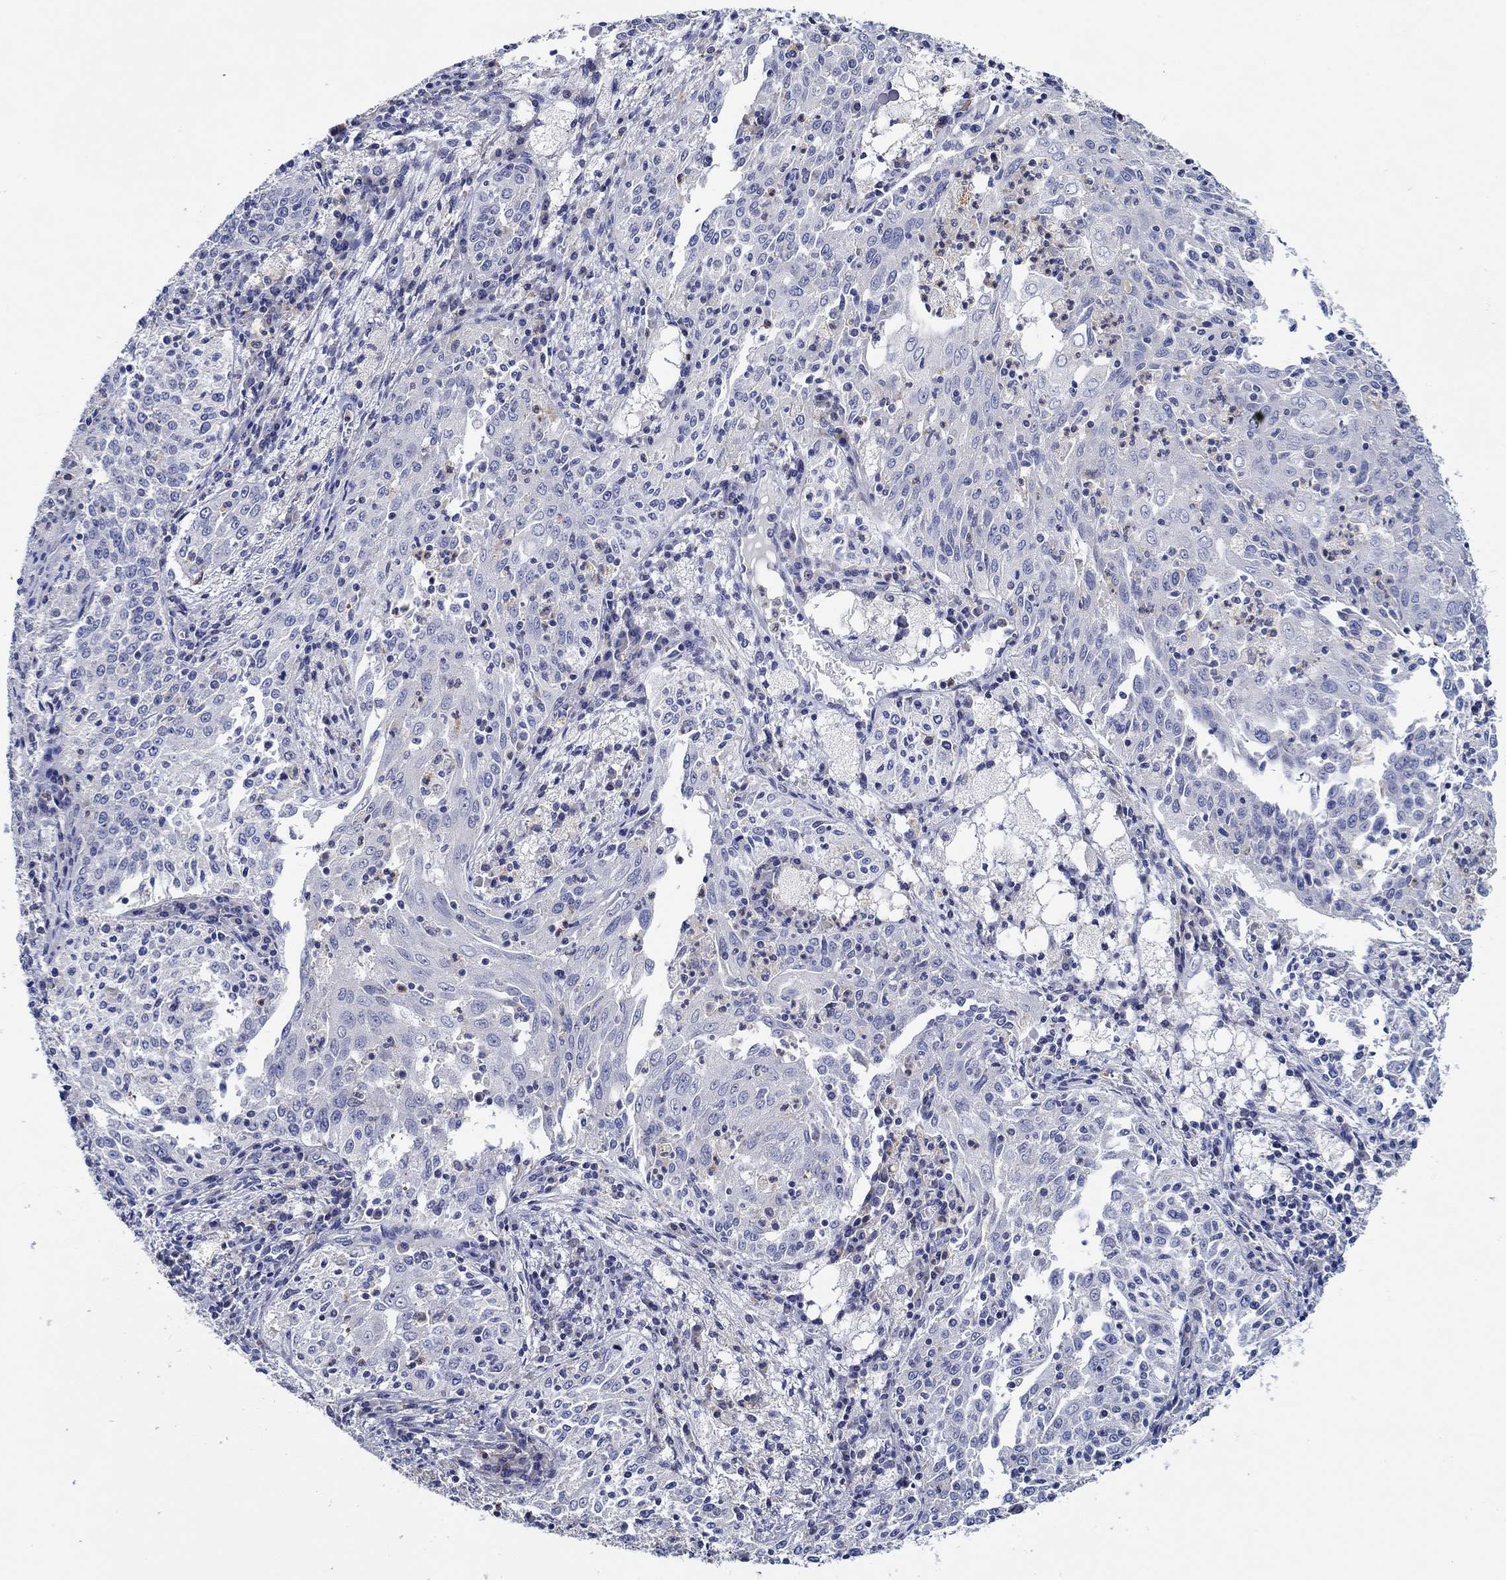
{"staining": {"intensity": "negative", "quantity": "none", "location": "none"}, "tissue": "cervical cancer", "cell_type": "Tumor cells", "image_type": "cancer", "snomed": [{"axis": "morphology", "description": "Squamous cell carcinoma, NOS"}, {"axis": "topography", "description": "Cervix"}], "caption": "There is no significant expression in tumor cells of squamous cell carcinoma (cervical). (DAB immunohistochemistry, high magnification).", "gene": "CFAP61", "patient": {"sex": "female", "age": 41}}